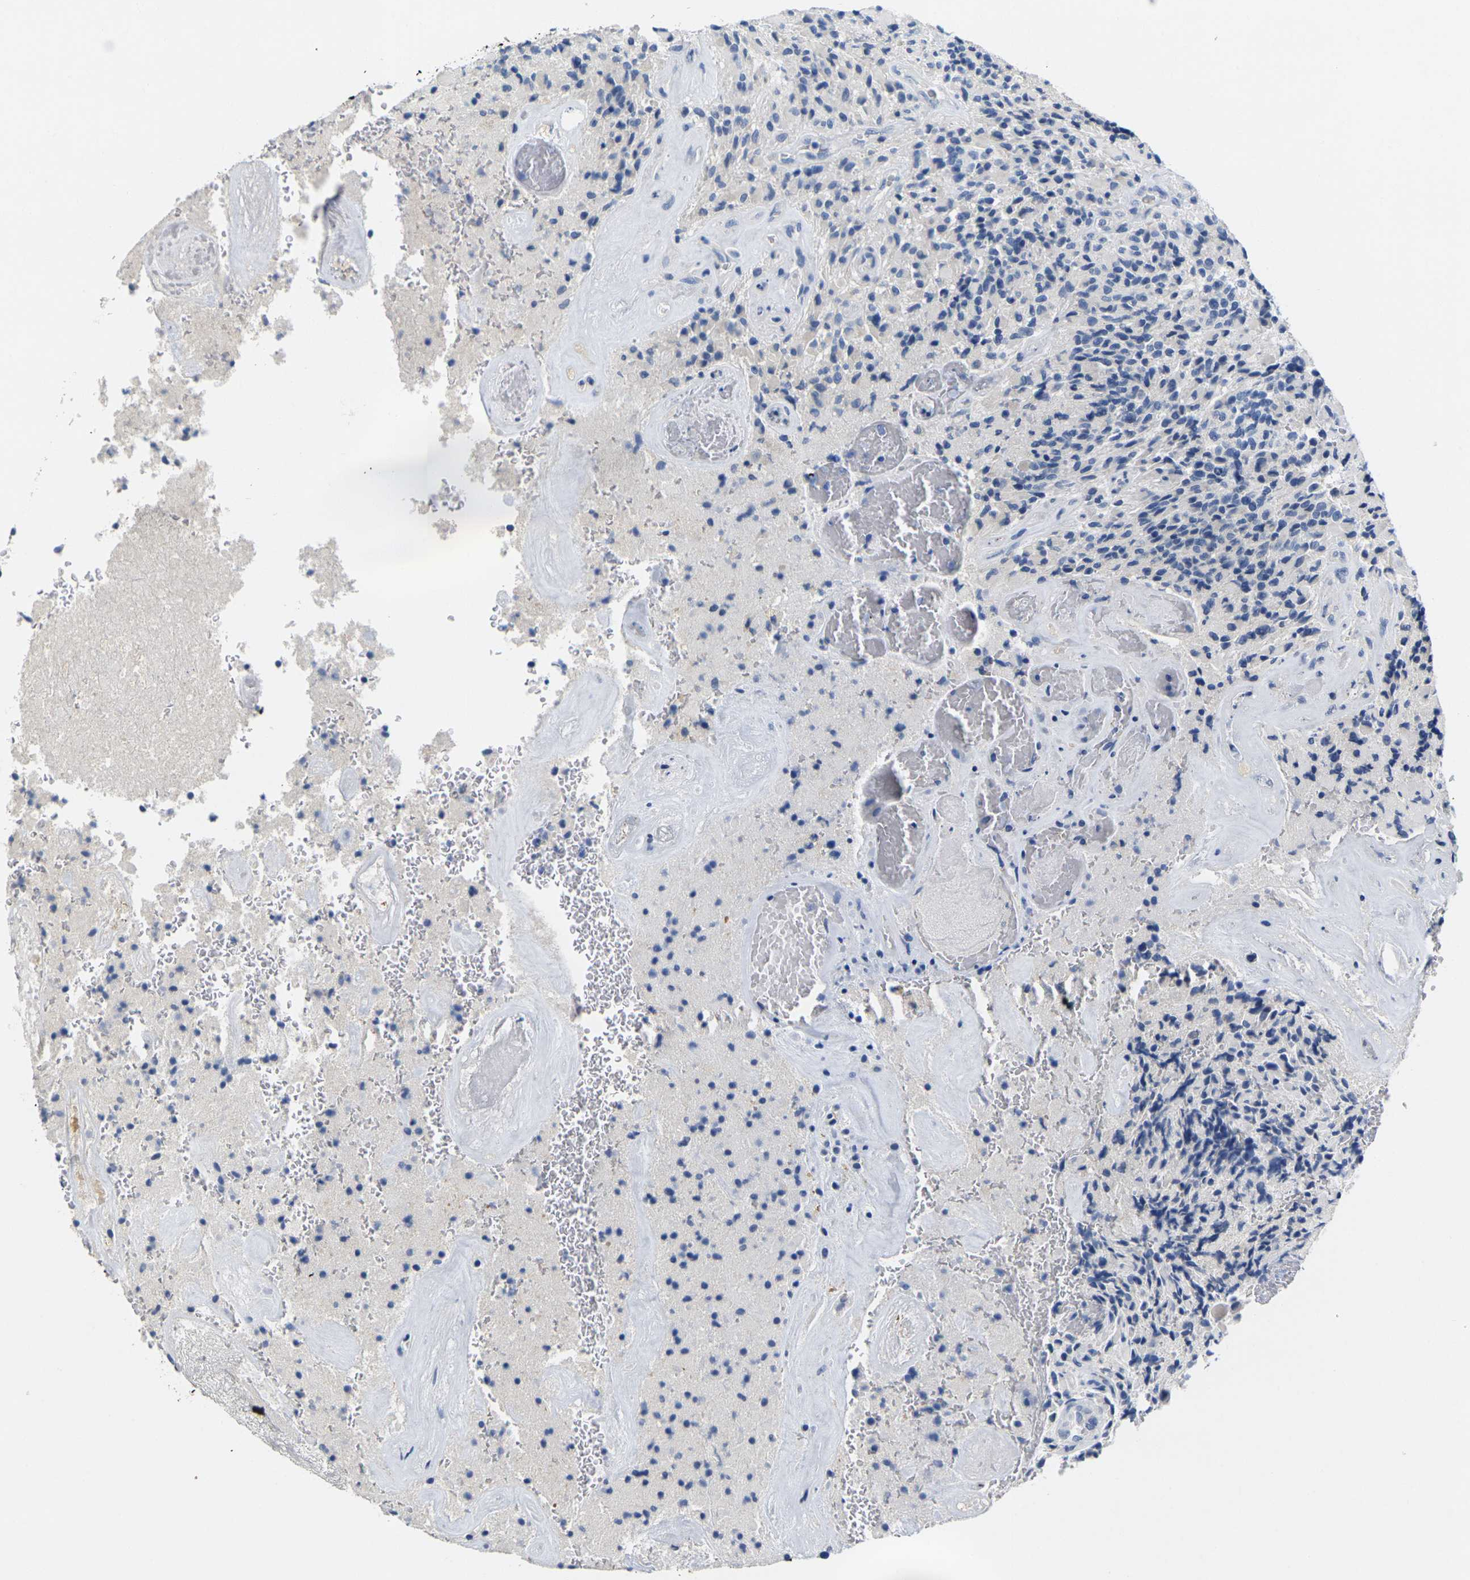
{"staining": {"intensity": "negative", "quantity": "none", "location": "none"}, "tissue": "glioma", "cell_type": "Tumor cells", "image_type": "cancer", "snomed": [{"axis": "morphology", "description": "Glioma, malignant, High grade"}, {"axis": "topography", "description": "Brain"}], "caption": "This is an immunohistochemistry photomicrograph of human malignant glioma (high-grade). There is no positivity in tumor cells.", "gene": "NOCT", "patient": {"sex": "male", "age": 71}}